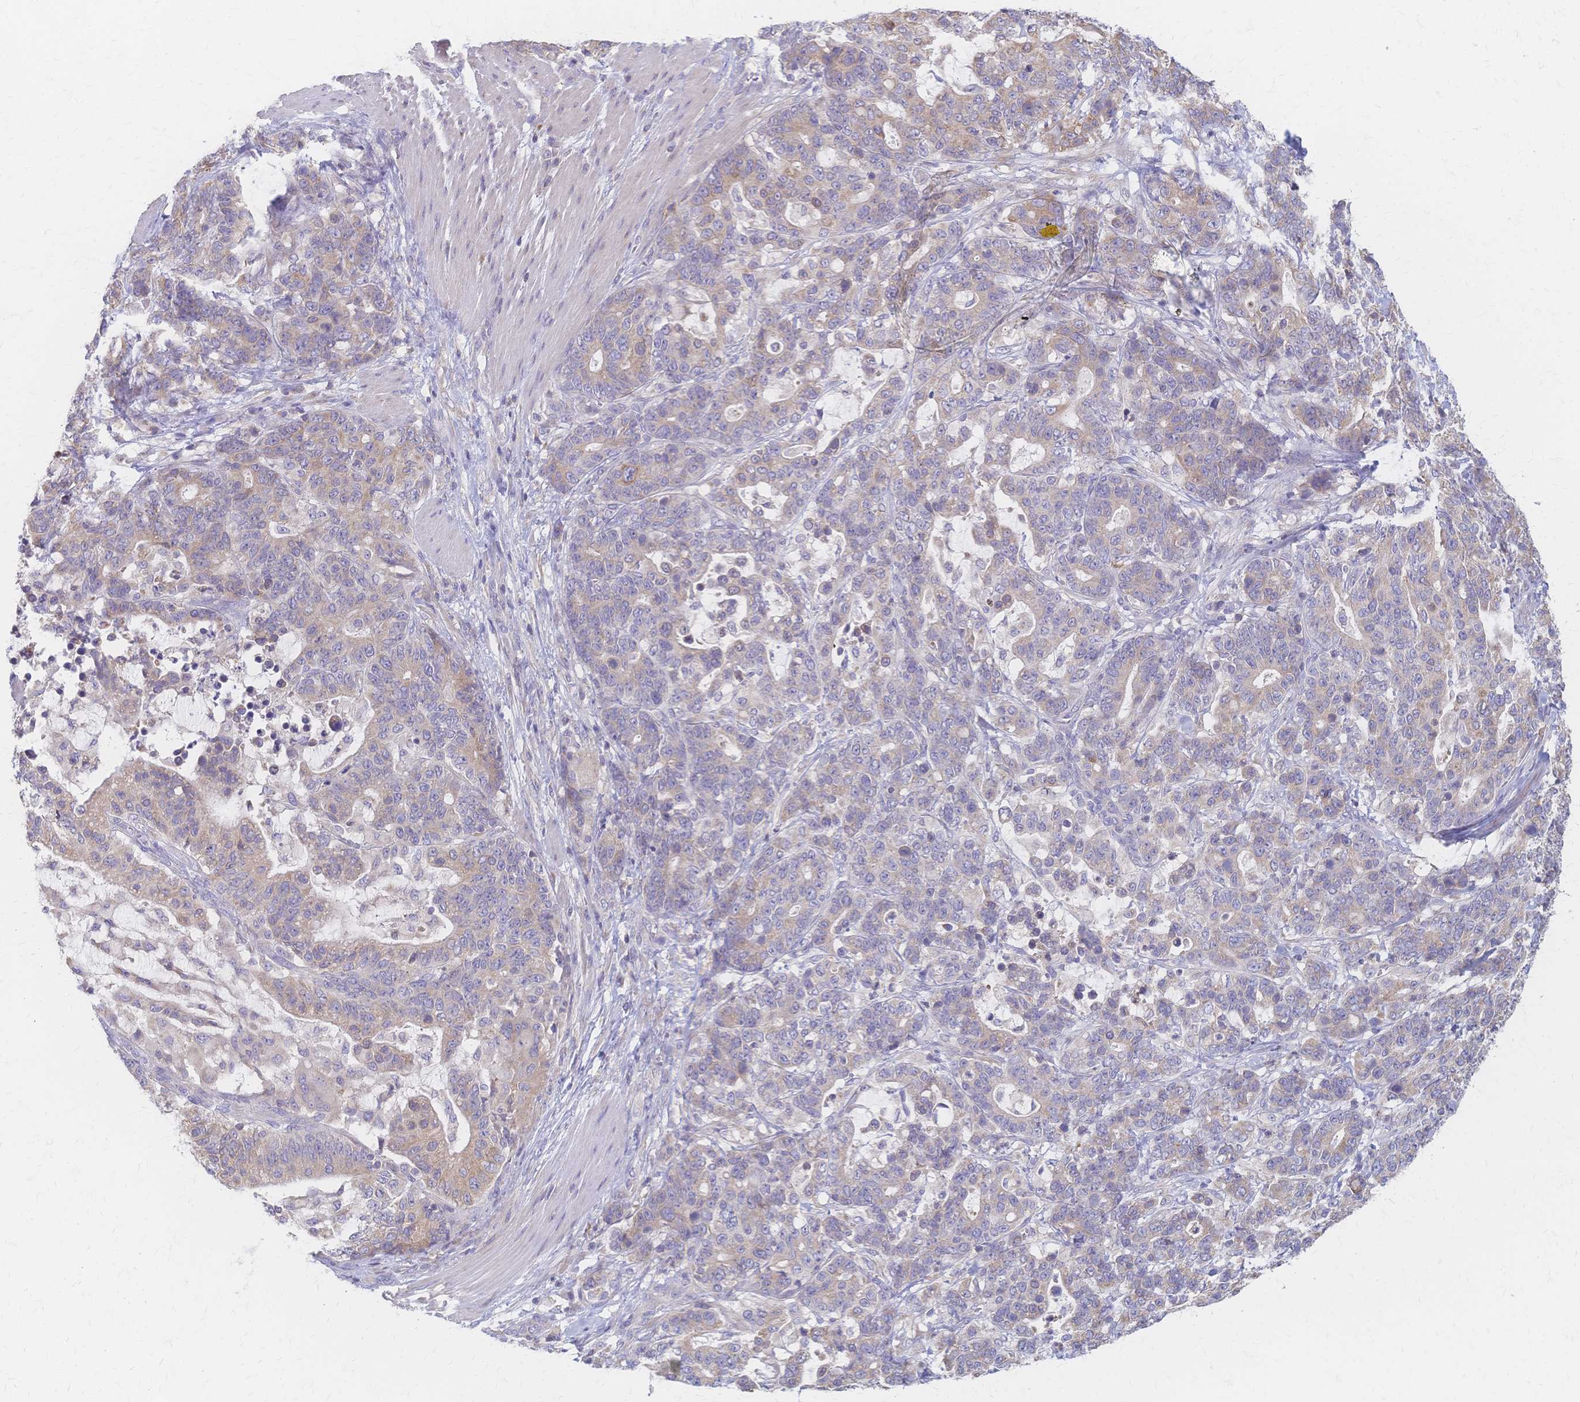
{"staining": {"intensity": "weak", "quantity": "<25%", "location": "cytoplasmic/membranous"}, "tissue": "stomach cancer", "cell_type": "Tumor cells", "image_type": "cancer", "snomed": [{"axis": "morphology", "description": "Normal tissue, NOS"}, {"axis": "morphology", "description": "Adenocarcinoma, NOS"}, {"axis": "topography", "description": "Stomach"}], "caption": "The IHC image has no significant staining in tumor cells of stomach cancer tissue. (Stains: DAB (3,3'-diaminobenzidine) immunohistochemistry with hematoxylin counter stain, Microscopy: brightfield microscopy at high magnification).", "gene": "CYB5A", "patient": {"sex": "female", "age": 64}}